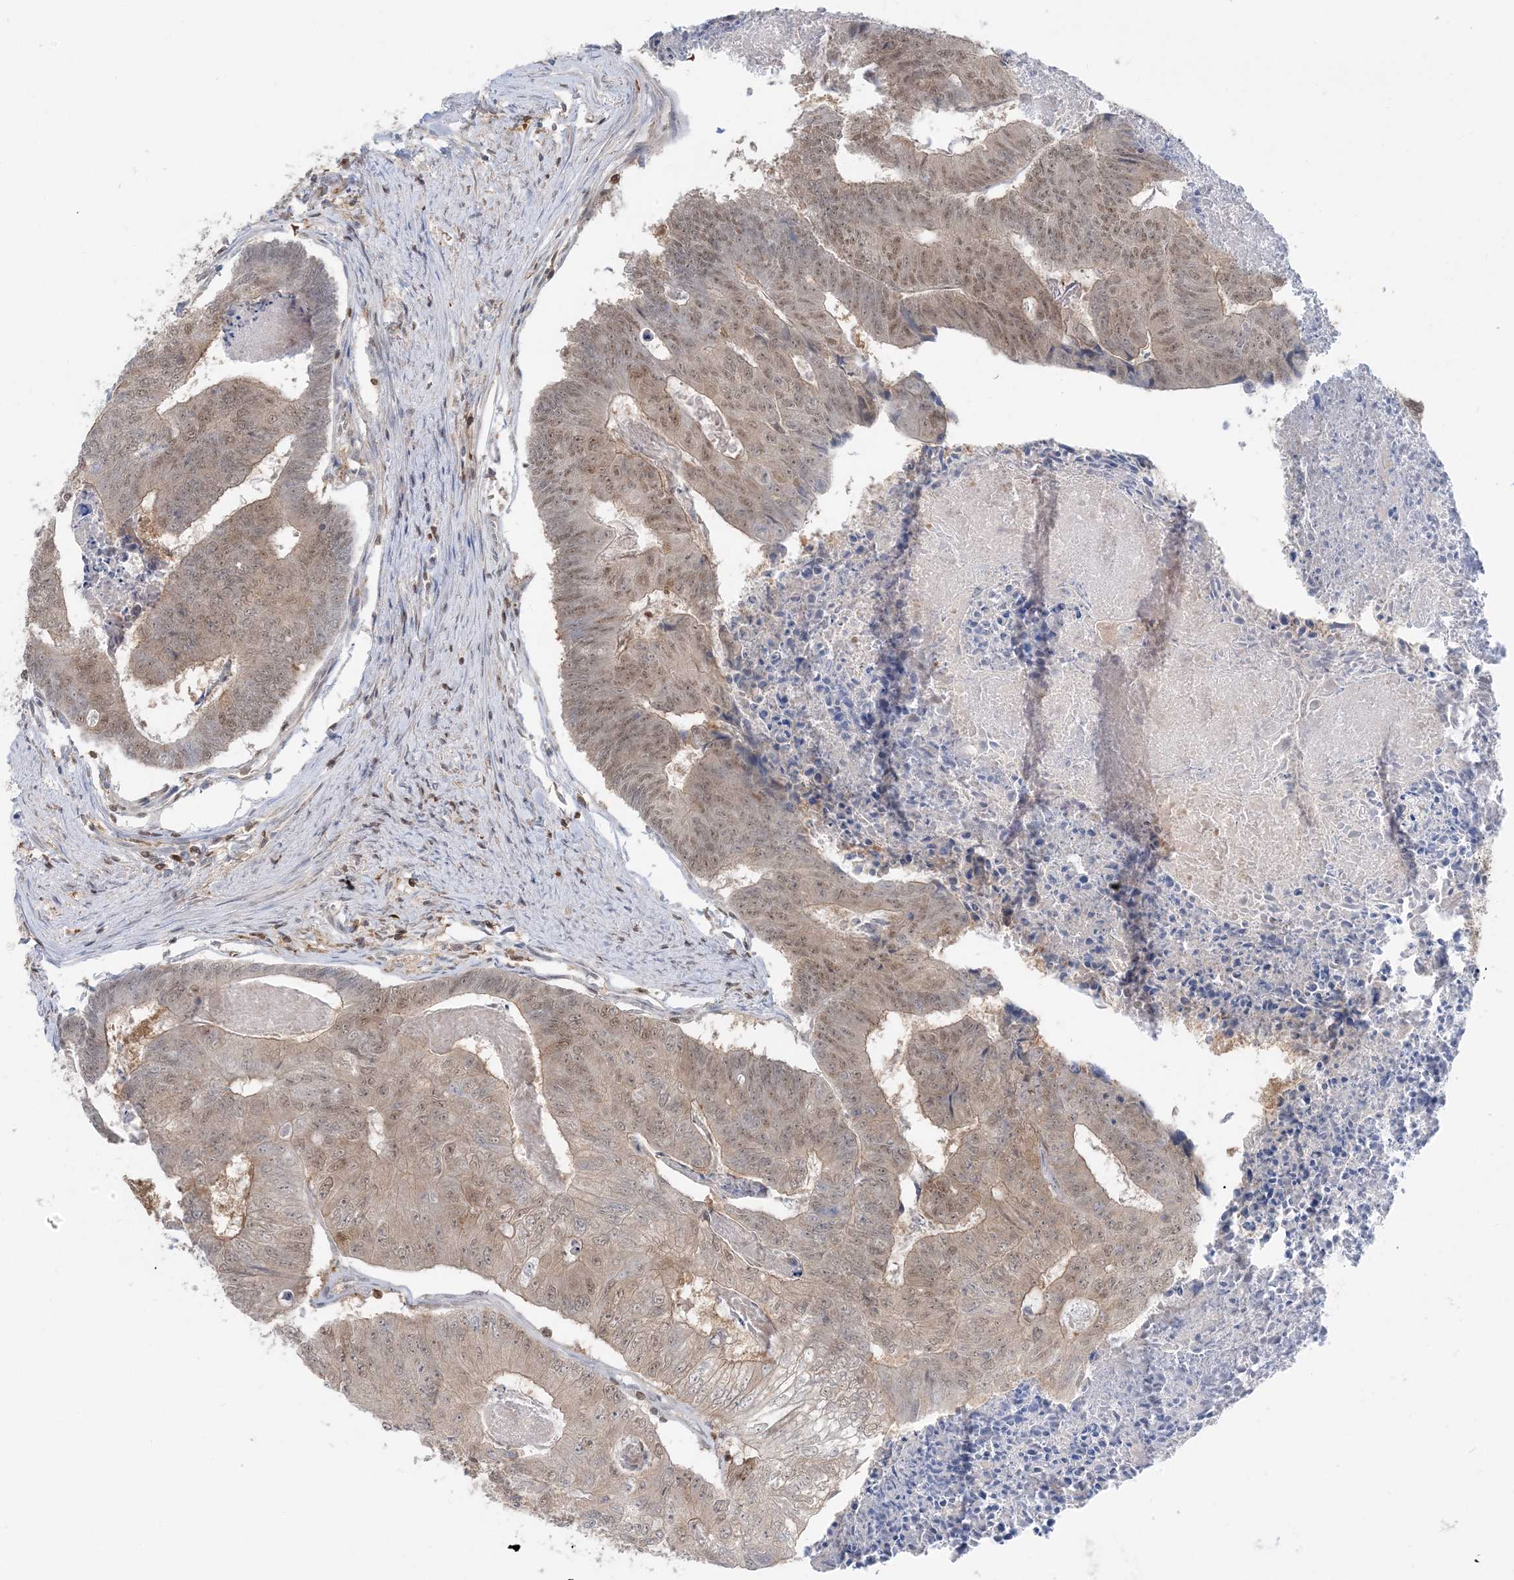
{"staining": {"intensity": "weak", "quantity": ">75%", "location": "cytoplasmic/membranous,nuclear"}, "tissue": "colorectal cancer", "cell_type": "Tumor cells", "image_type": "cancer", "snomed": [{"axis": "morphology", "description": "Adenocarcinoma, NOS"}, {"axis": "topography", "description": "Colon"}], "caption": "Colorectal adenocarcinoma stained with DAB immunohistochemistry shows low levels of weak cytoplasmic/membranous and nuclear staining in about >75% of tumor cells.", "gene": "OGA", "patient": {"sex": "female", "age": 67}}